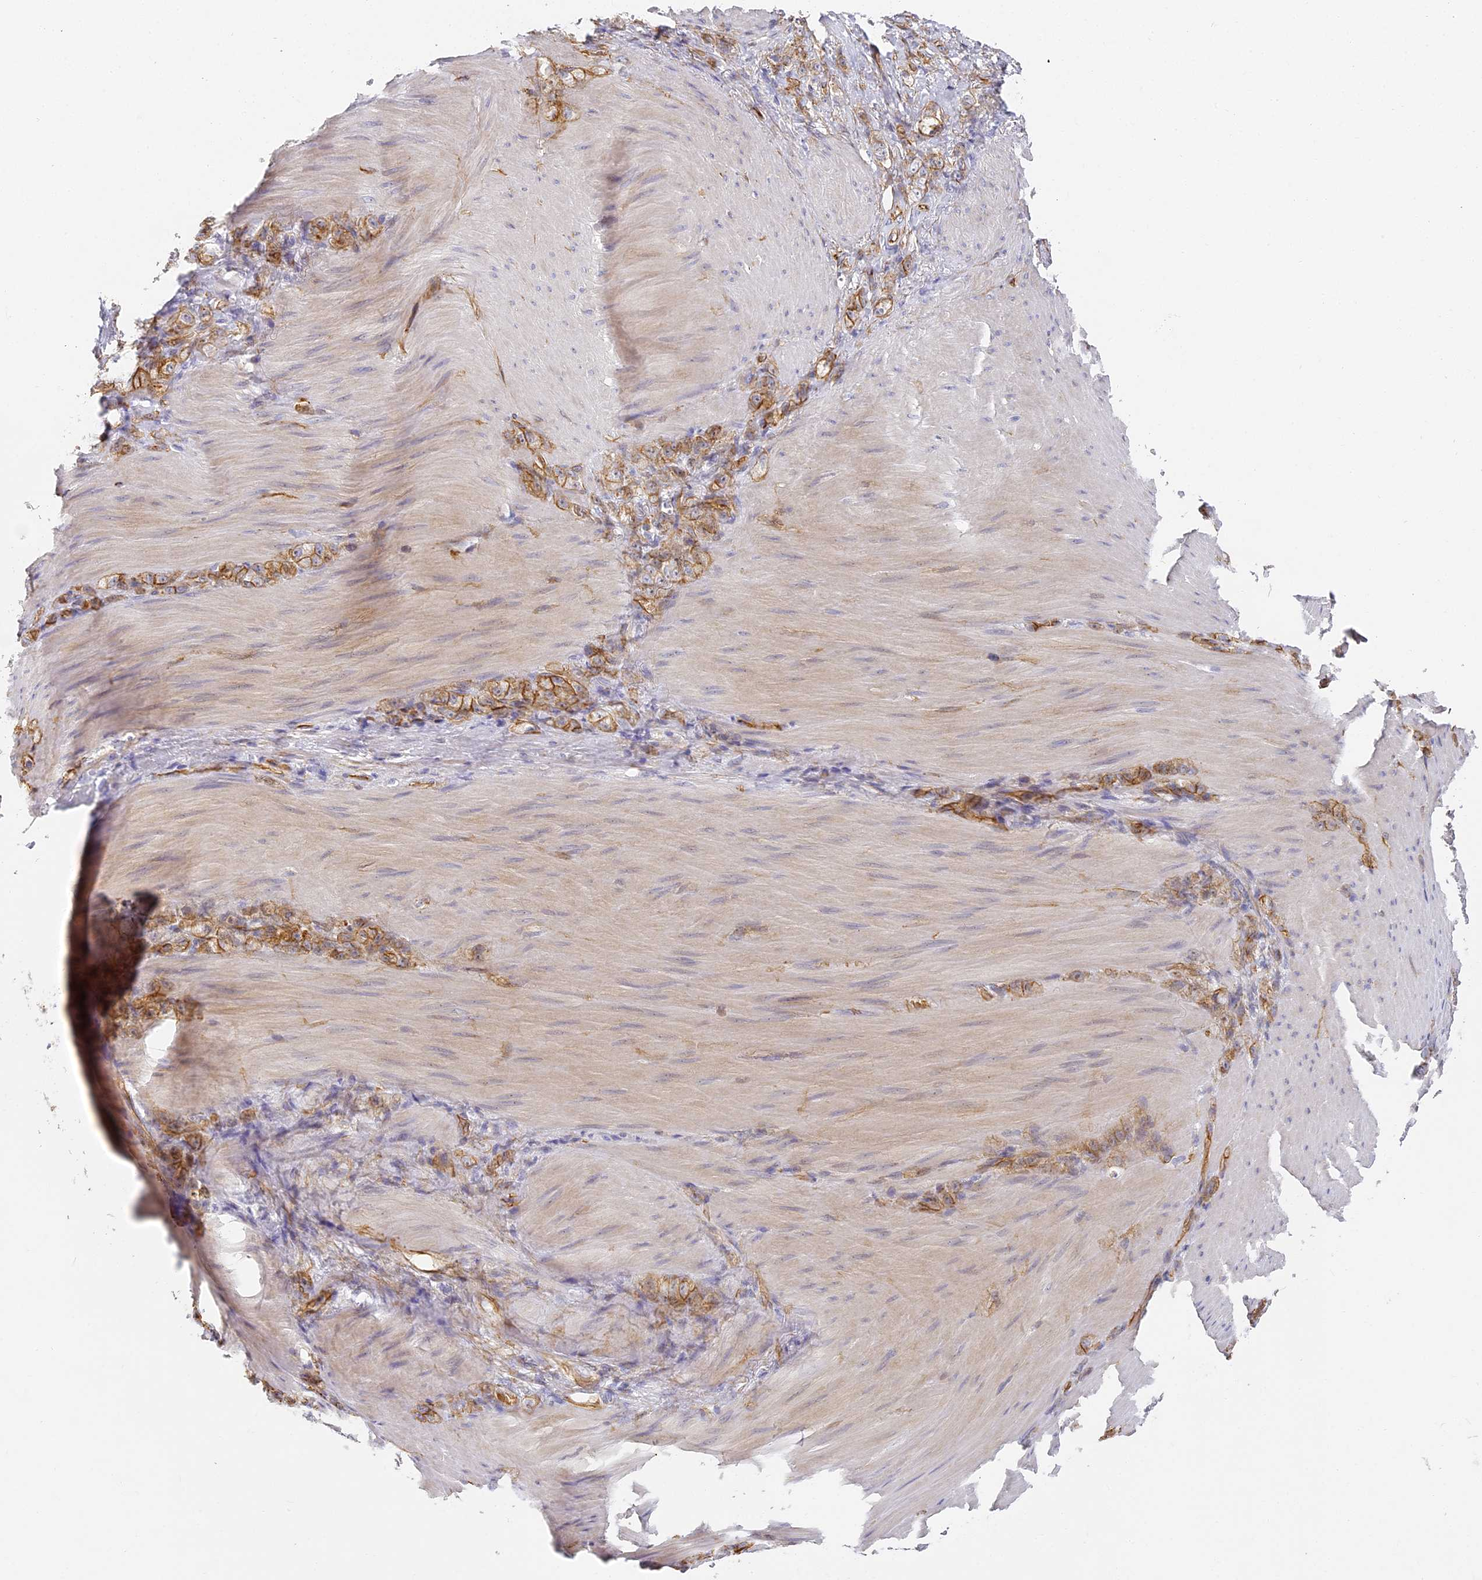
{"staining": {"intensity": "moderate", "quantity": ">75%", "location": "cytoplasmic/membranous"}, "tissue": "stomach cancer", "cell_type": "Tumor cells", "image_type": "cancer", "snomed": [{"axis": "morphology", "description": "Normal tissue, NOS"}, {"axis": "morphology", "description": "Adenocarcinoma, NOS"}, {"axis": "topography", "description": "Stomach"}], "caption": "Immunohistochemical staining of stomach adenocarcinoma shows medium levels of moderate cytoplasmic/membranous protein expression in approximately >75% of tumor cells. (DAB (3,3'-diaminobenzidine) IHC with brightfield microscopy, high magnification).", "gene": "CCDC30", "patient": {"sex": "male", "age": 82}}